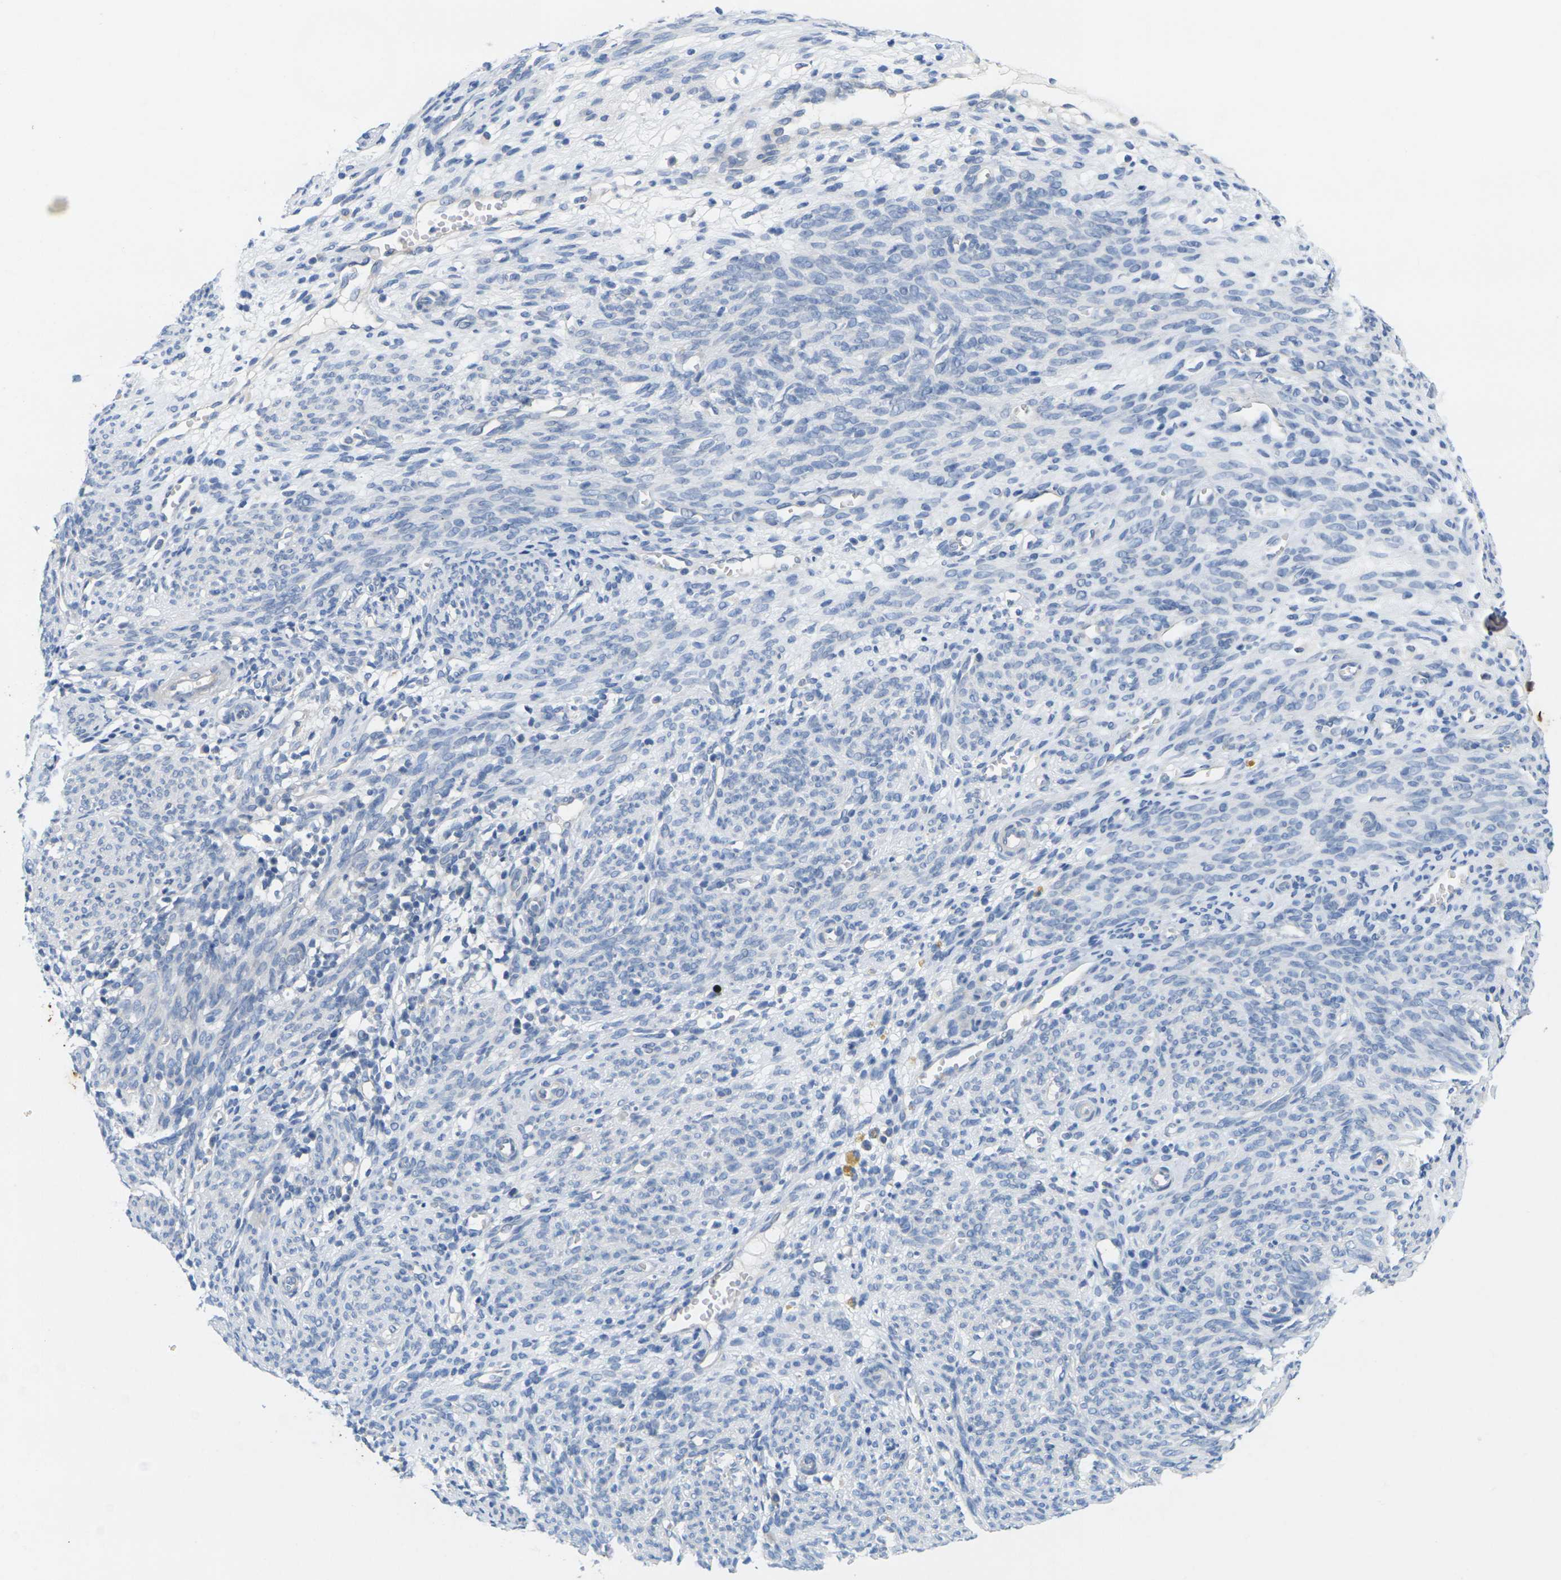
{"staining": {"intensity": "negative", "quantity": "none", "location": "none"}, "tissue": "endometrium", "cell_type": "Cells in endometrial stroma", "image_type": "normal", "snomed": [{"axis": "morphology", "description": "Normal tissue, NOS"}, {"axis": "morphology", "description": "Adenocarcinoma, NOS"}, {"axis": "topography", "description": "Endometrium"}, {"axis": "topography", "description": "Ovary"}], "caption": "Micrograph shows no significant protein positivity in cells in endometrial stroma of benign endometrium. (Brightfield microscopy of DAB (3,3'-diaminobenzidine) immunohistochemistry at high magnification).", "gene": "TNNI3", "patient": {"sex": "female", "age": 68}}